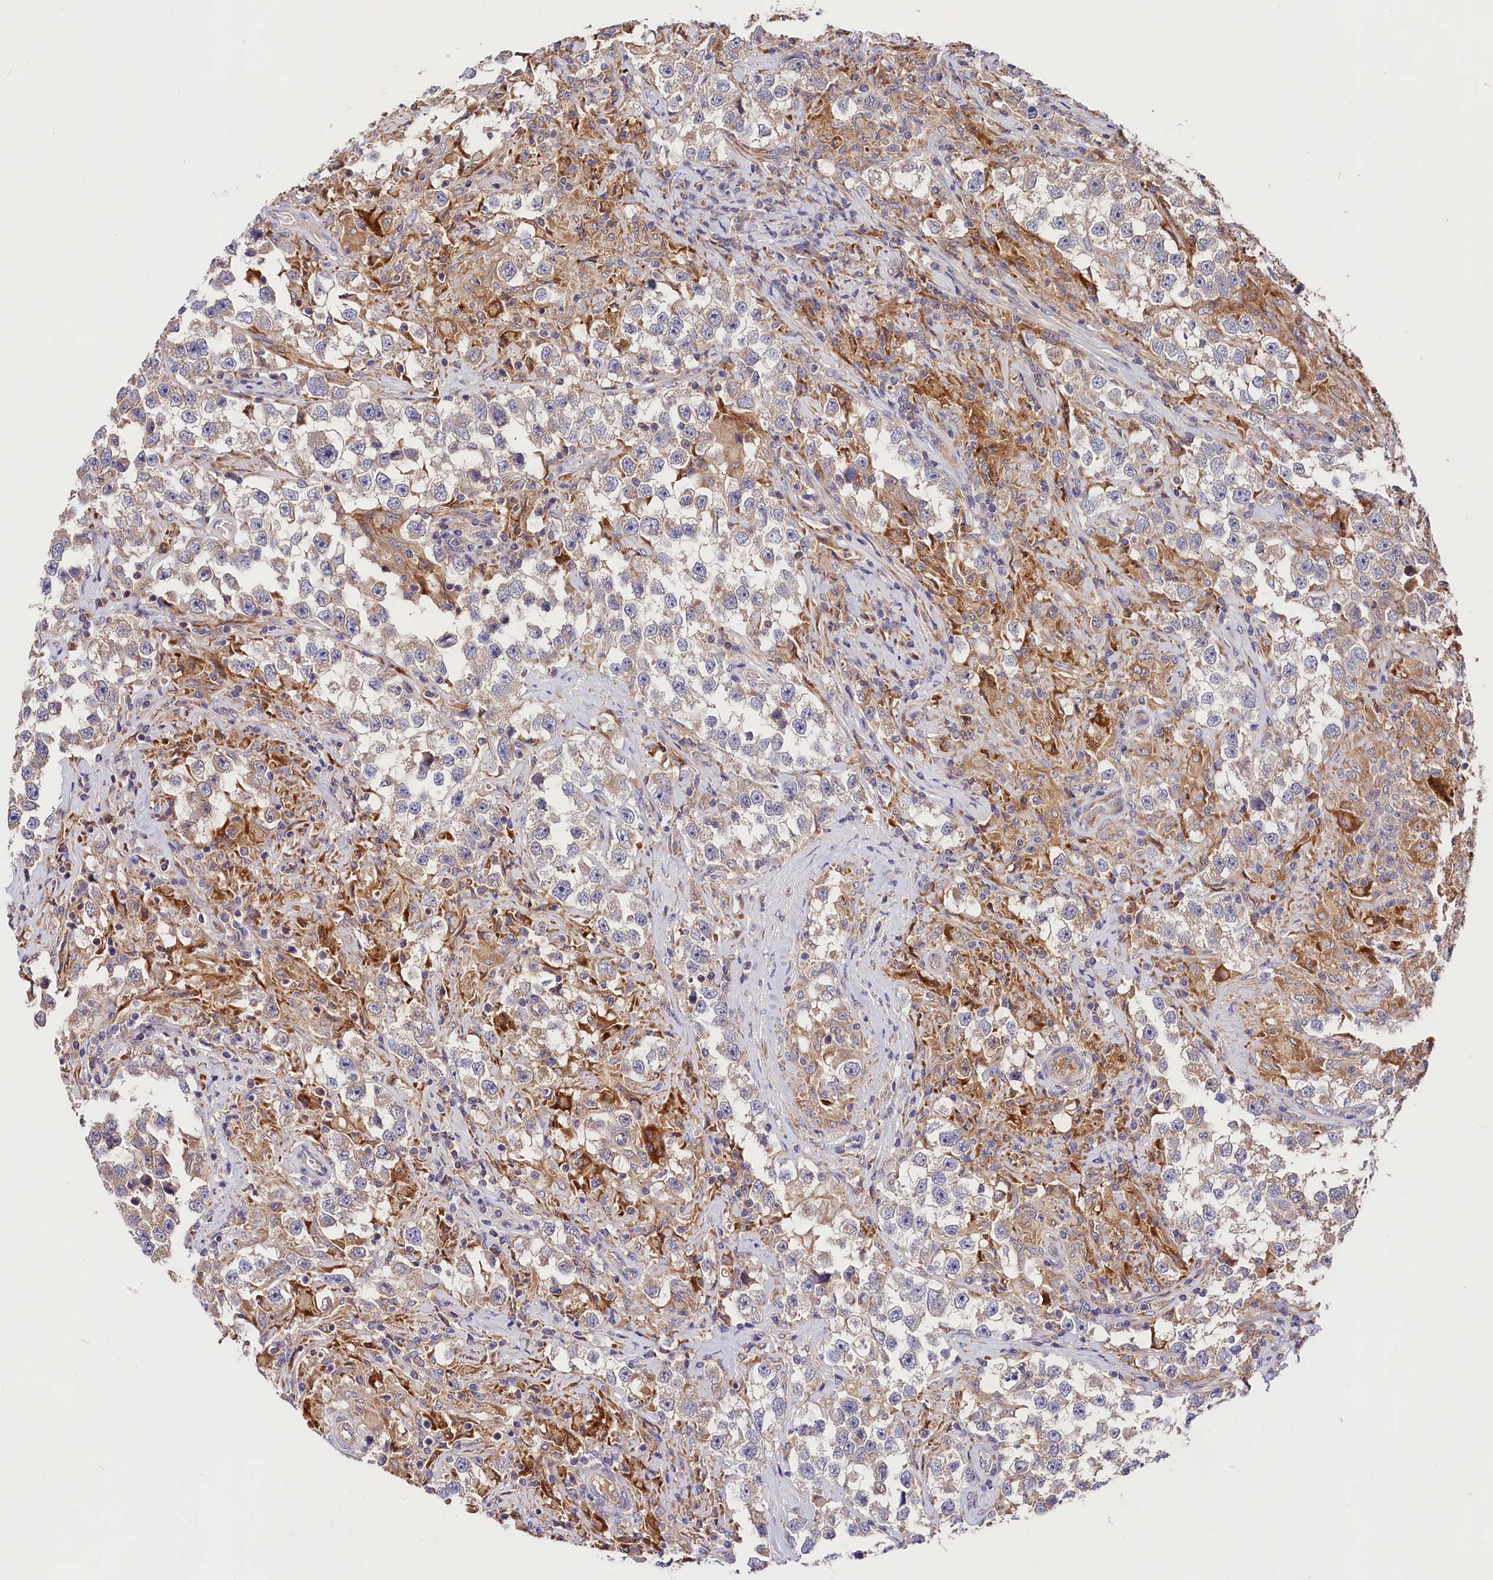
{"staining": {"intensity": "weak", "quantity": "<25%", "location": "cytoplasmic/membranous"}, "tissue": "testis cancer", "cell_type": "Tumor cells", "image_type": "cancer", "snomed": [{"axis": "morphology", "description": "Seminoma, NOS"}, {"axis": "topography", "description": "Testis"}], "caption": "The photomicrograph exhibits no staining of tumor cells in testis cancer (seminoma).", "gene": "SPG11", "patient": {"sex": "male", "age": 46}}